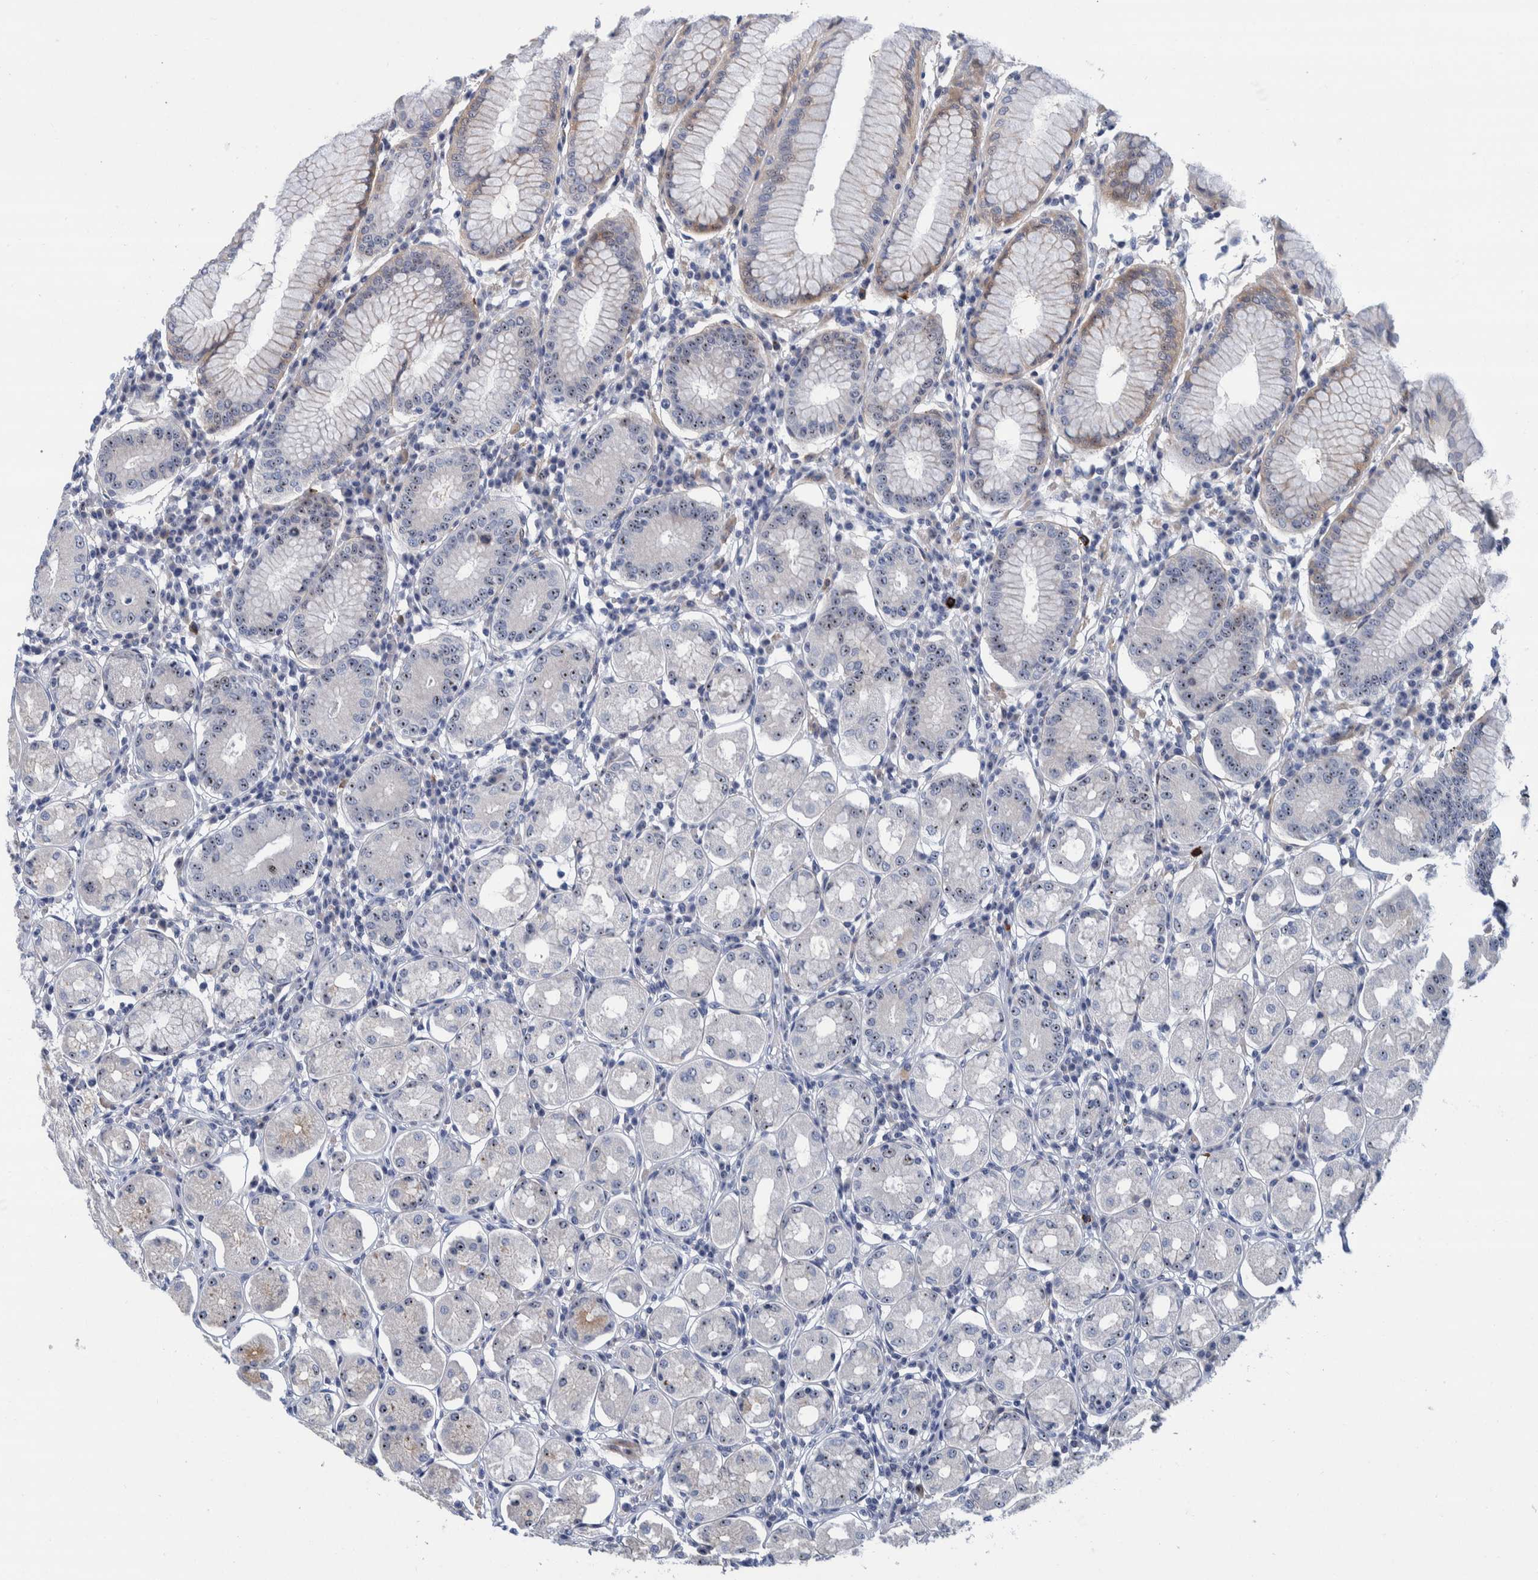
{"staining": {"intensity": "strong", "quantity": "25%-75%", "location": "cytoplasmic/membranous,nuclear"}, "tissue": "stomach", "cell_type": "Glandular cells", "image_type": "normal", "snomed": [{"axis": "morphology", "description": "Normal tissue, NOS"}, {"axis": "topography", "description": "Stomach"}, {"axis": "topography", "description": "Stomach, lower"}], "caption": "Stomach stained with DAB (3,3'-diaminobenzidine) IHC demonstrates high levels of strong cytoplasmic/membranous,nuclear staining in approximately 25%-75% of glandular cells.", "gene": "NOL11", "patient": {"sex": "female", "age": 56}}